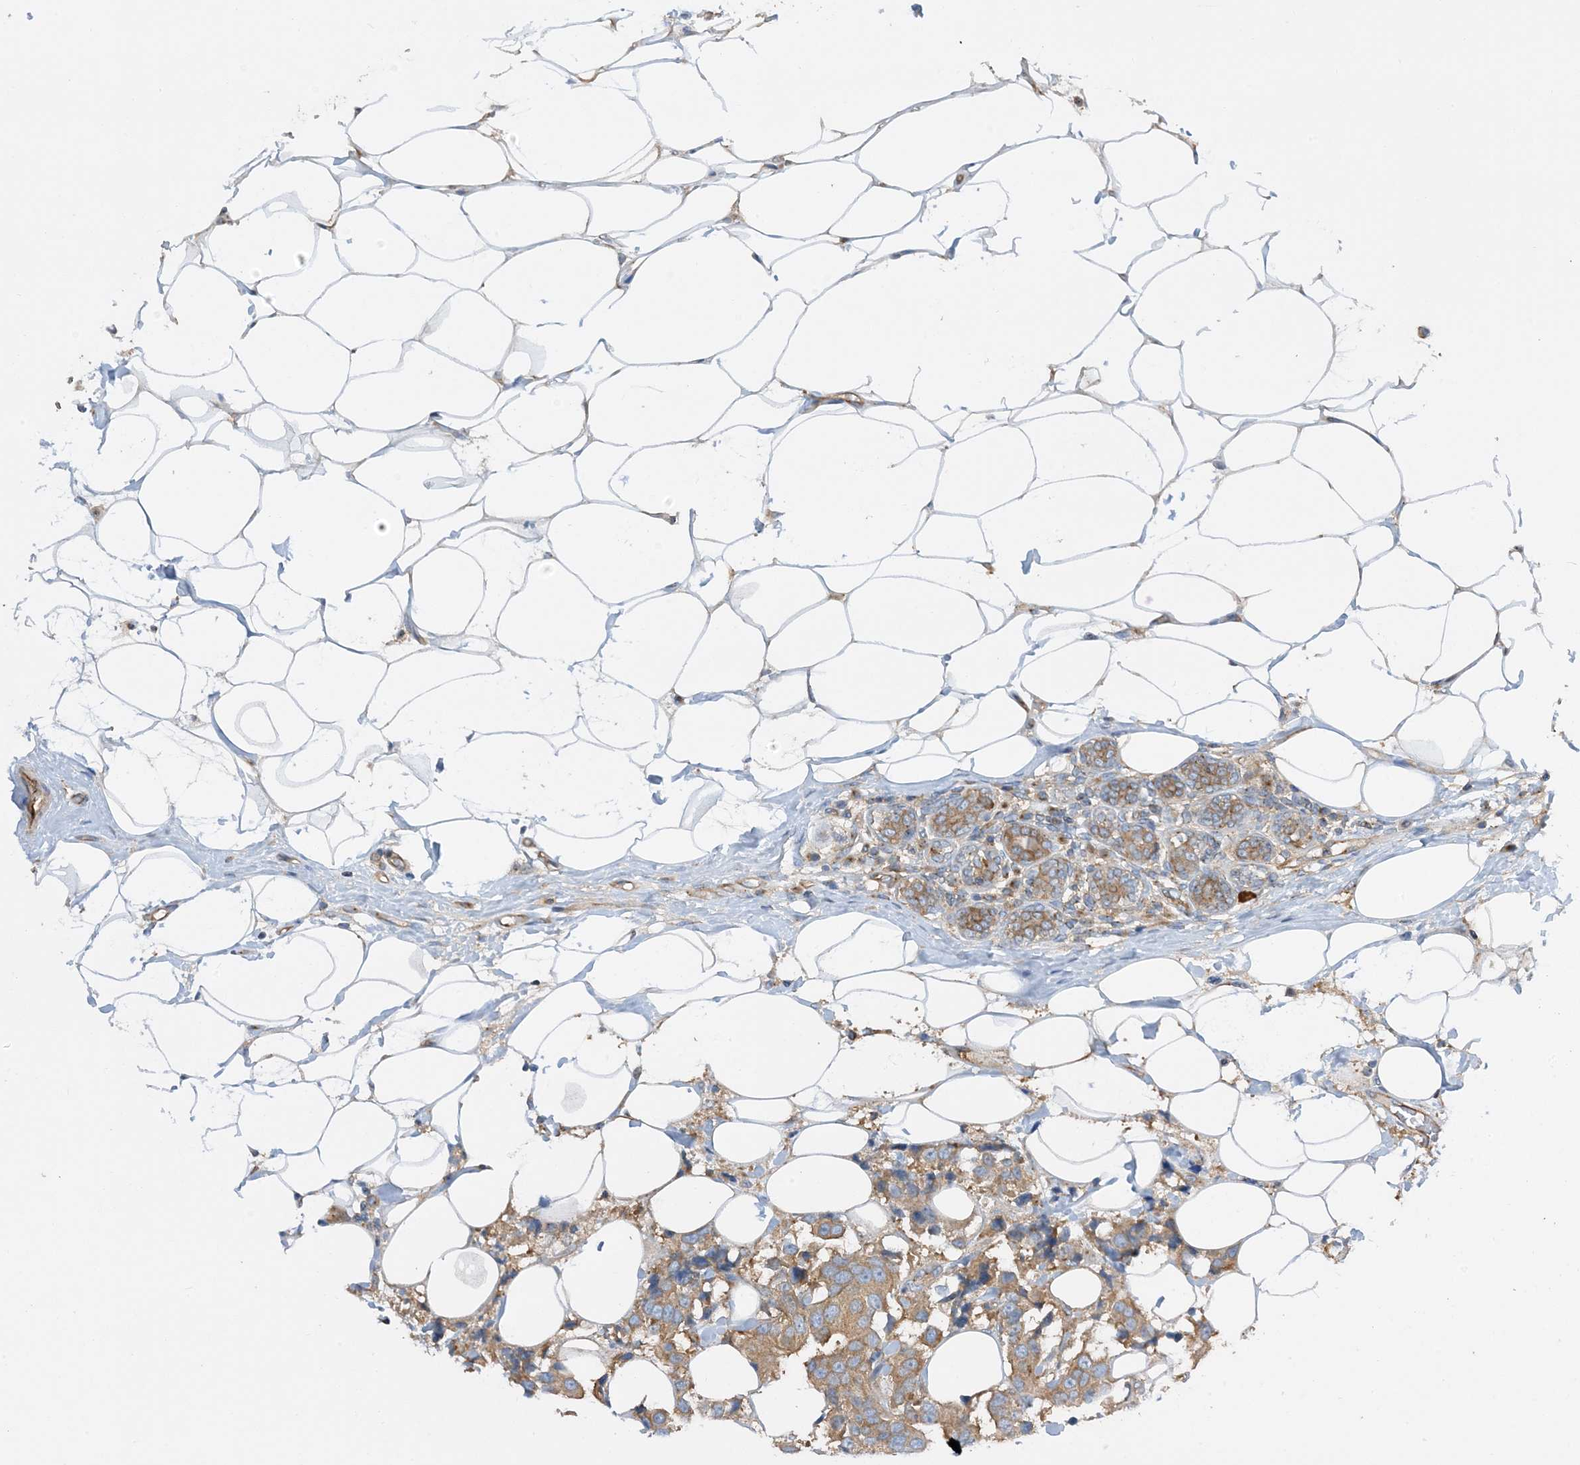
{"staining": {"intensity": "moderate", "quantity": ">75%", "location": "cytoplasmic/membranous"}, "tissue": "breast cancer", "cell_type": "Tumor cells", "image_type": "cancer", "snomed": [{"axis": "morphology", "description": "Normal tissue, NOS"}, {"axis": "morphology", "description": "Duct carcinoma"}, {"axis": "topography", "description": "Breast"}], "caption": "Immunohistochemical staining of breast infiltrating ductal carcinoma exhibits moderate cytoplasmic/membranous protein staining in about >75% of tumor cells.", "gene": "SIDT1", "patient": {"sex": "female", "age": 39}}